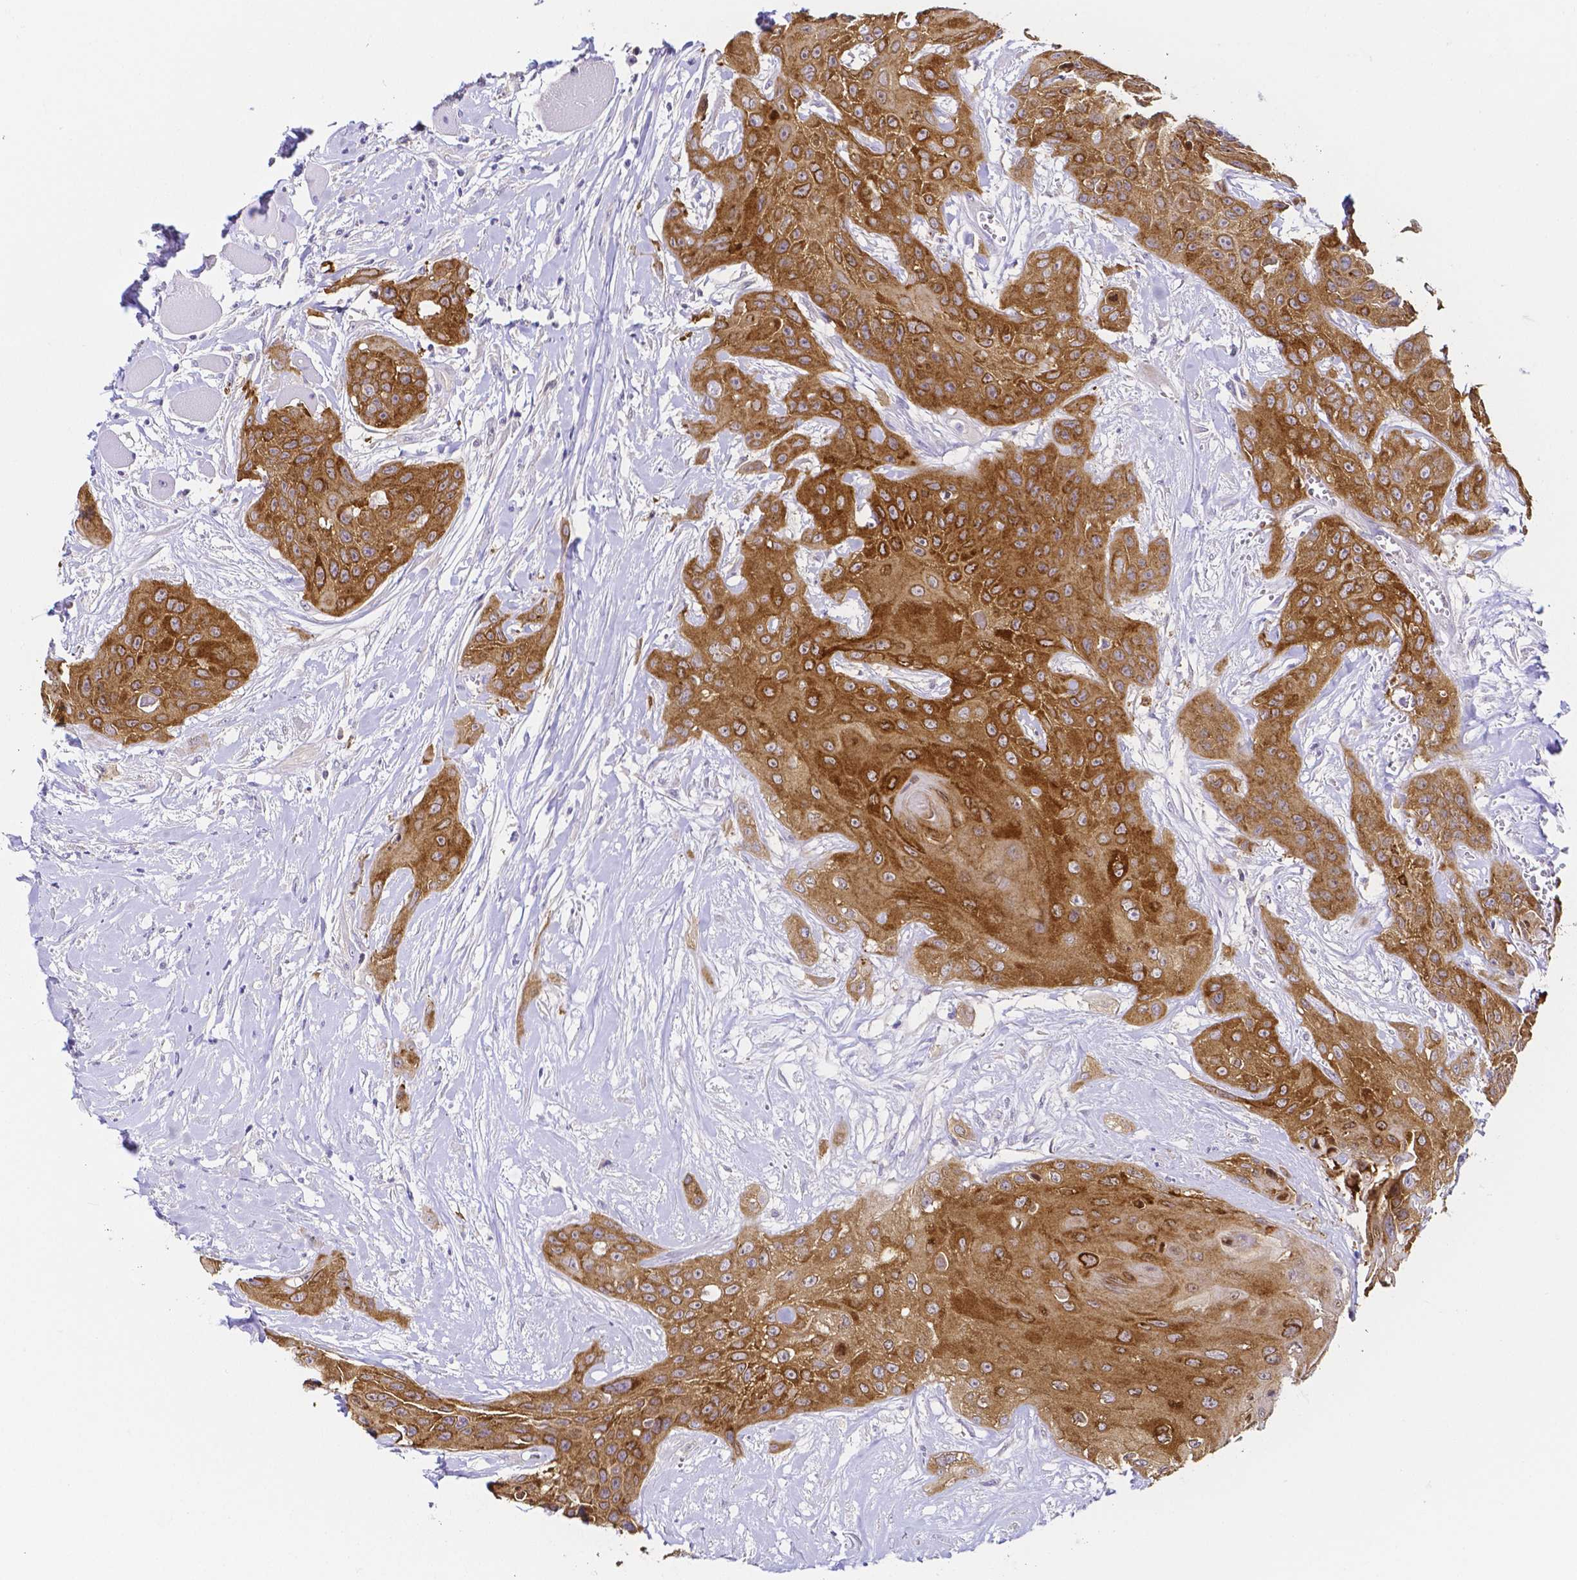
{"staining": {"intensity": "moderate", "quantity": ">75%", "location": "cytoplasmic/membranous"}, "tissue": "head and neck cancer", "cell_type": "Tumor cells", "image_type": "cancer", "snomed": [{"axis": "morphology", "description": "Squamous cell carcinoma, NOS"}, {"axis": "topography", "description": "Head-Neck"}], "caption": "Immunohistochemistry (IHC) histopathology image of neoplastic tissue: head and neck squamous cell carcinoma stained using IHC demonstrates medium levels of moderate protein expression localized specifically in the cytoplasmic/membranous of tumor cells, appearing as a cytoplasmic/membranous brown color.", "gene": "PKP3", "patient": {"sex": "female", "age": 73}}